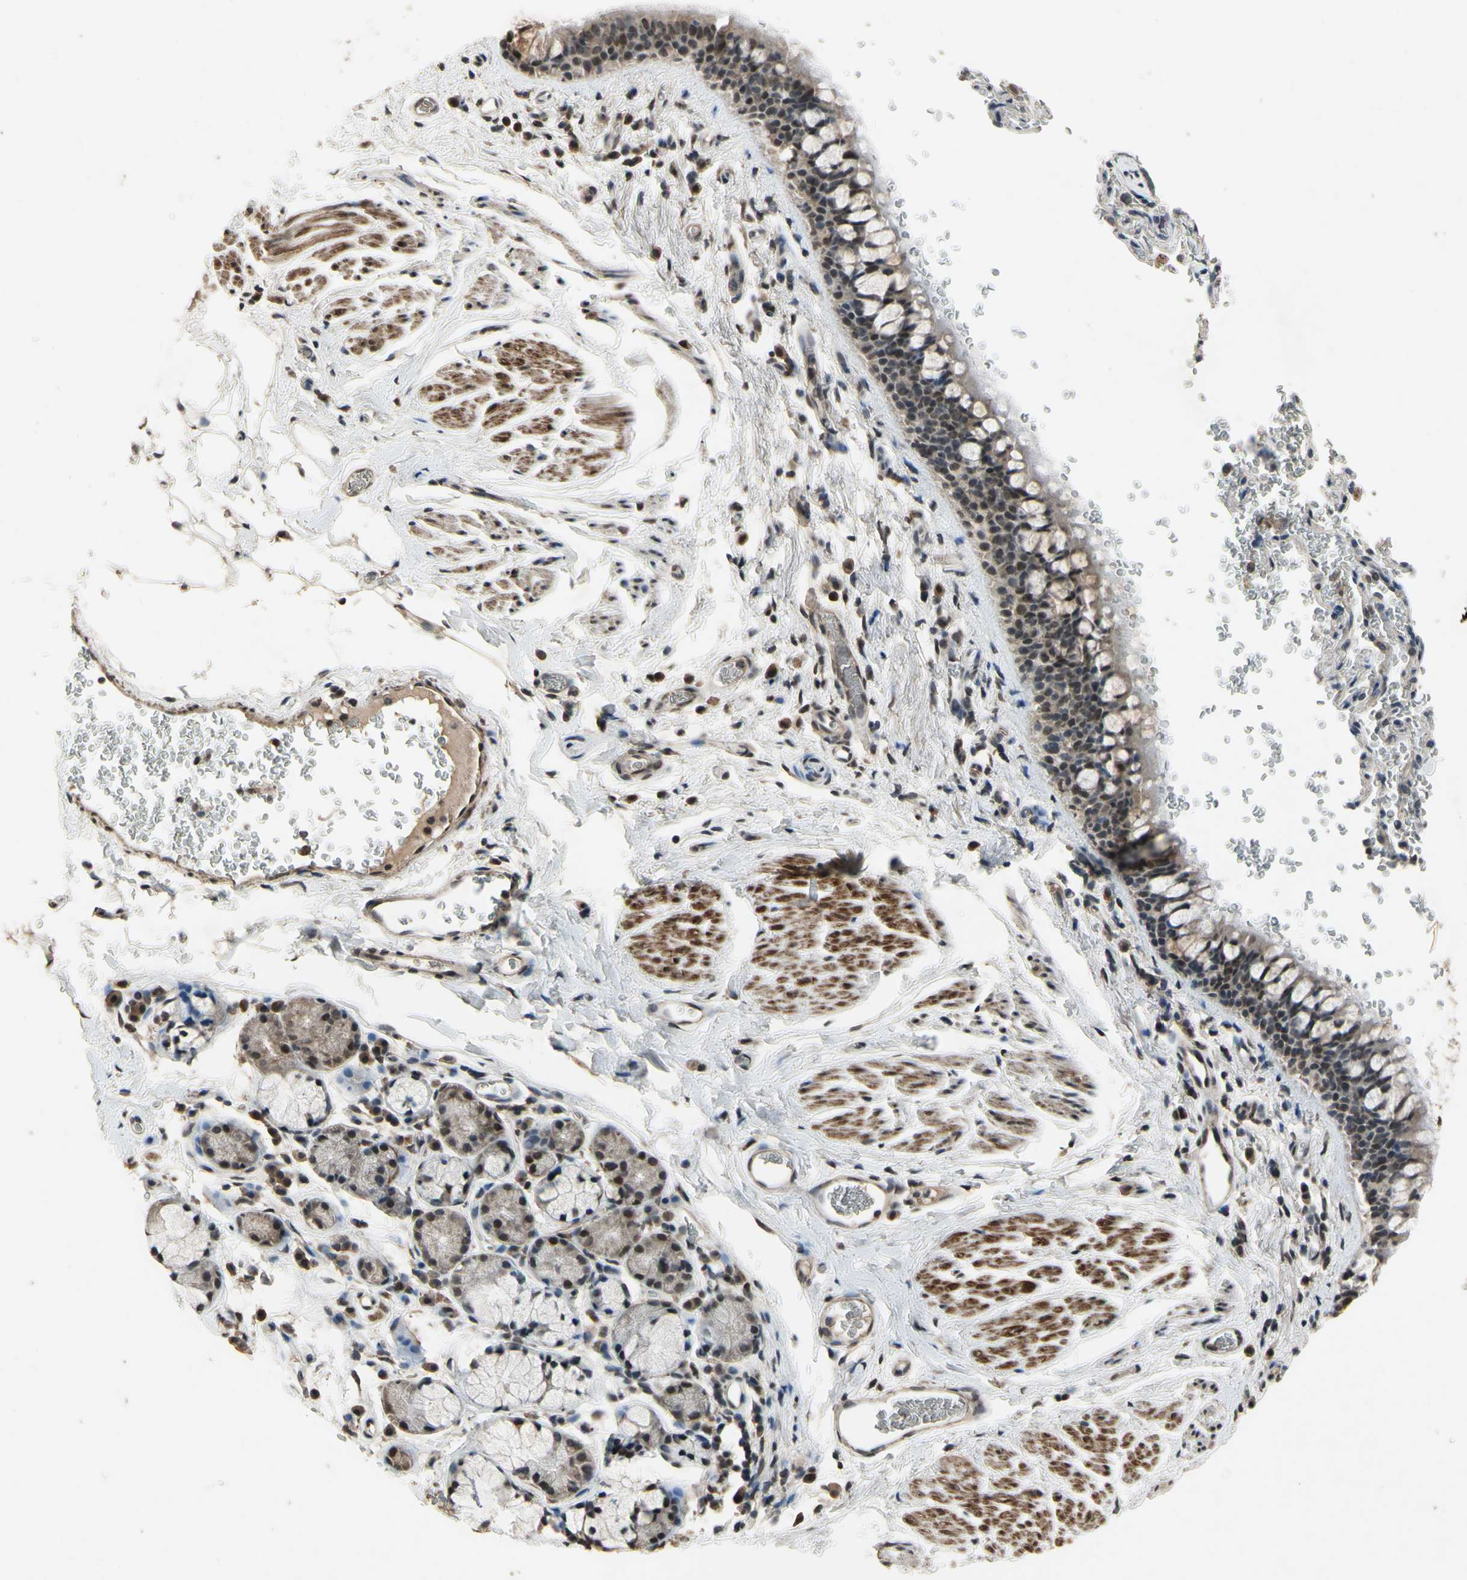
{"staining": {"intensity": "moderate", "quantity": "25%-75%", "location": "nuclear"}, "tissue": "bronchus", "cell_type": "Respiratory epithelial cells", "image_type": "normal", "snomed": [{"axis": "morphology", "description": "Normal tissue, NOS"}, {"axis": "morphology", "description": "Malignant melanoma, Metastatic site"}, {"axis": "topography", "description": "Bronchus"}, {"axis": "topography", "description": "Lung"}], "caption": "High-magnification brightfield microscopy of unremarkable bronchus stained with DAB (brown) and counterstained with hematoxylin (blue). respiratory epithelial cells exhibit moderate nuclear expression is appreciated in approximately25%-75% of cells.", "gene": "ZNF174", "patient": {"sex": "male", "age": 64}}